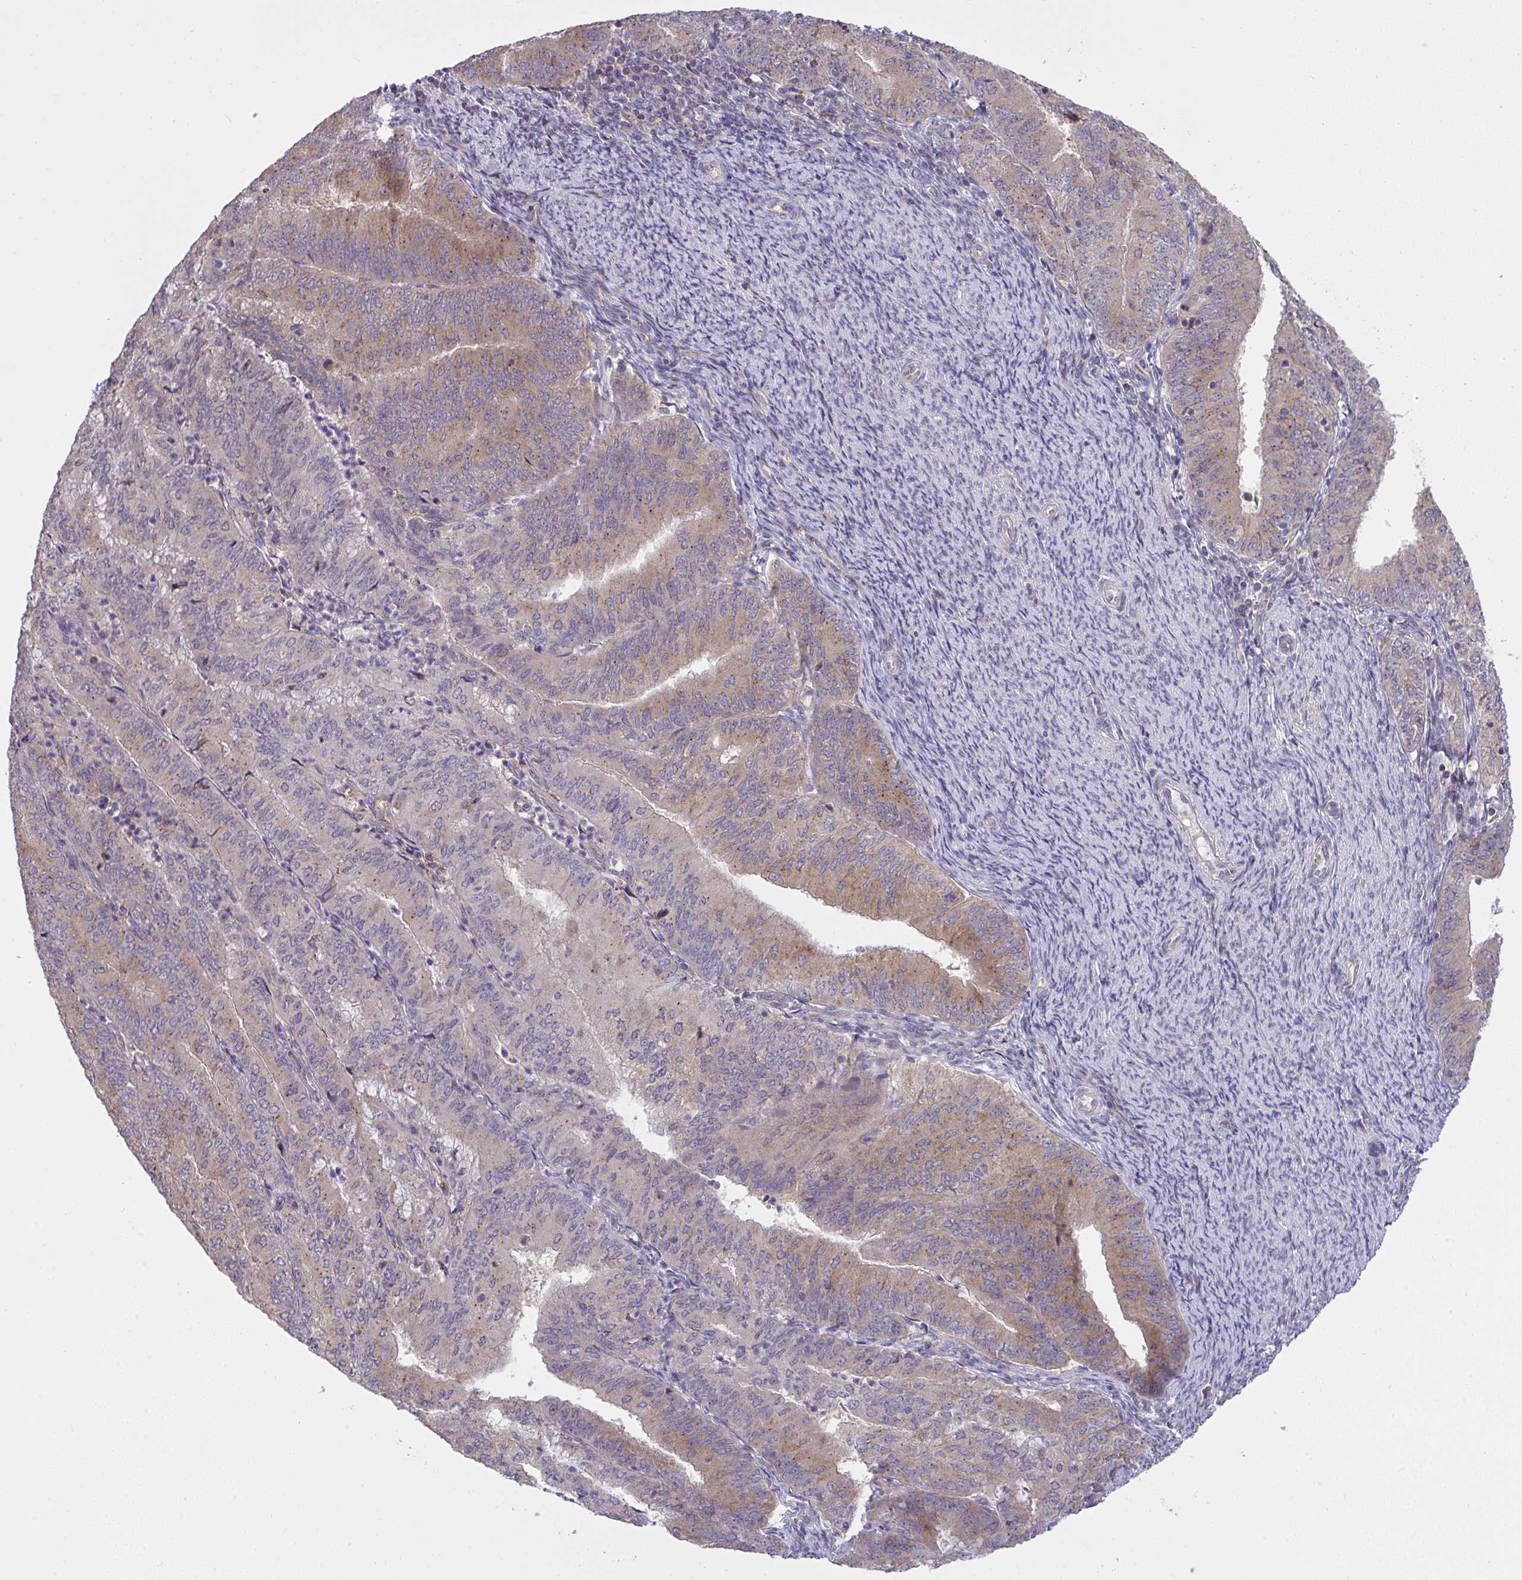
{"staining": {"intensity": "weak", "quantity": "25%-75%", "location": "cytoplasmic/membranous"}, "tissue": "endometrial cancer", "cell_type": "Tumor cells", "image_type": "cancer", "snomed": [{"axis": "morphology", "description": "Adenocarcinoma, NOS"}, {"axis": "topography", "description": "Endometrium"}], "caption": "Endometrial adenocarcinoma stained with a brown dye shows weak cytoplasmic/membranous positive positivity in about 25%-75% of tumor cells.", "gene": "SLC9A6", "patient": {"sex": "female", "age": 57}}